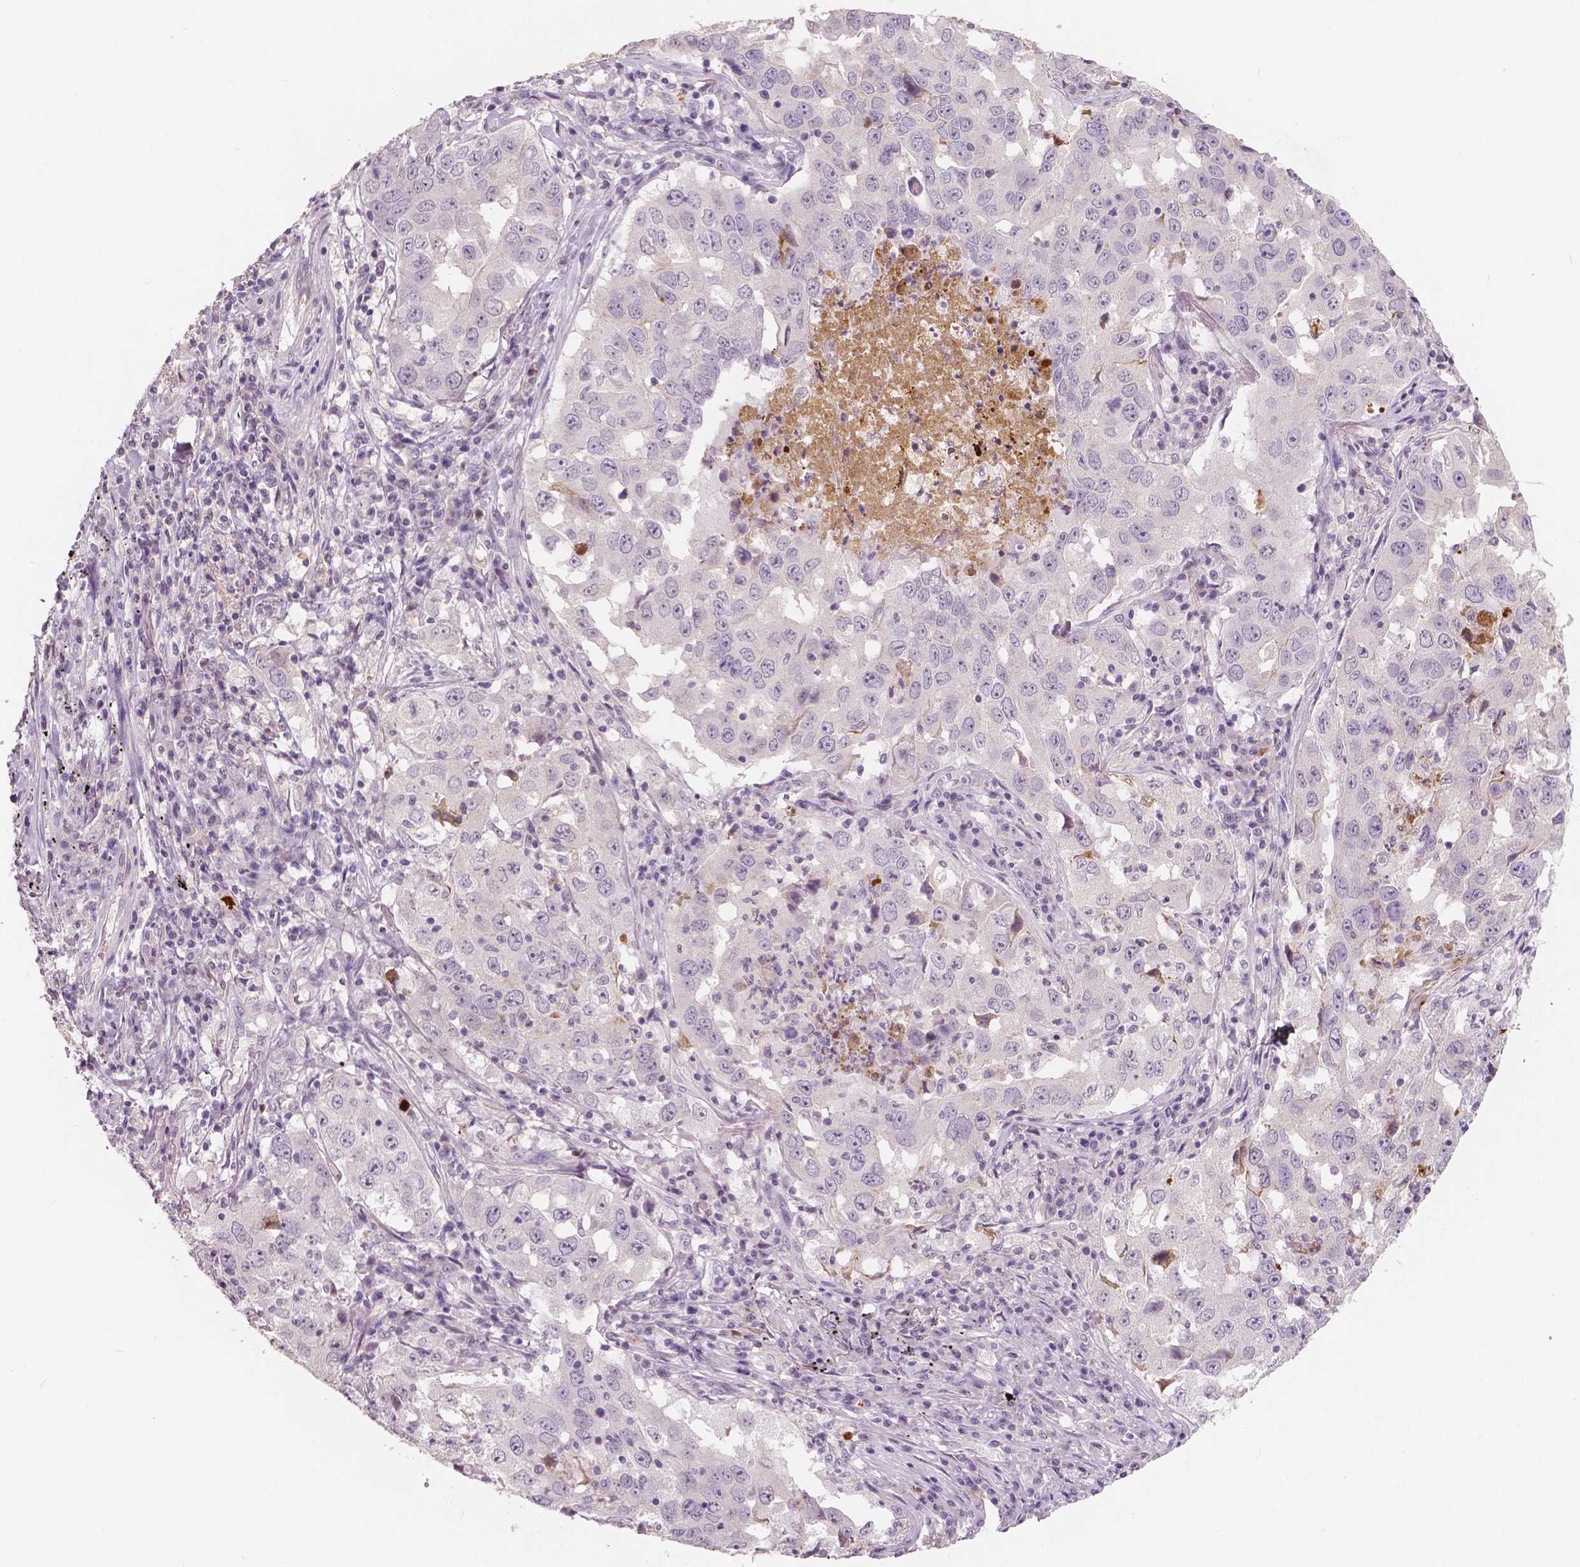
{"staining": {"intensity": "negative", "quantity": "none", "location": "none"}, "tissue": "lung cancer", "cell_type": "Tumor cells", "image_type": "cancer", "snomed": [{"axis": "morphology", "description": "Adenocarcinoma, NOS"}, {"axis": "topography", "description": "Lung"}], "caption": "Tumor cells are negative for protein expression in human lung cancer. Nuclei are stained in blue.", "gene": "APOA4", "patient": {"sex": "male", "age": 73}}